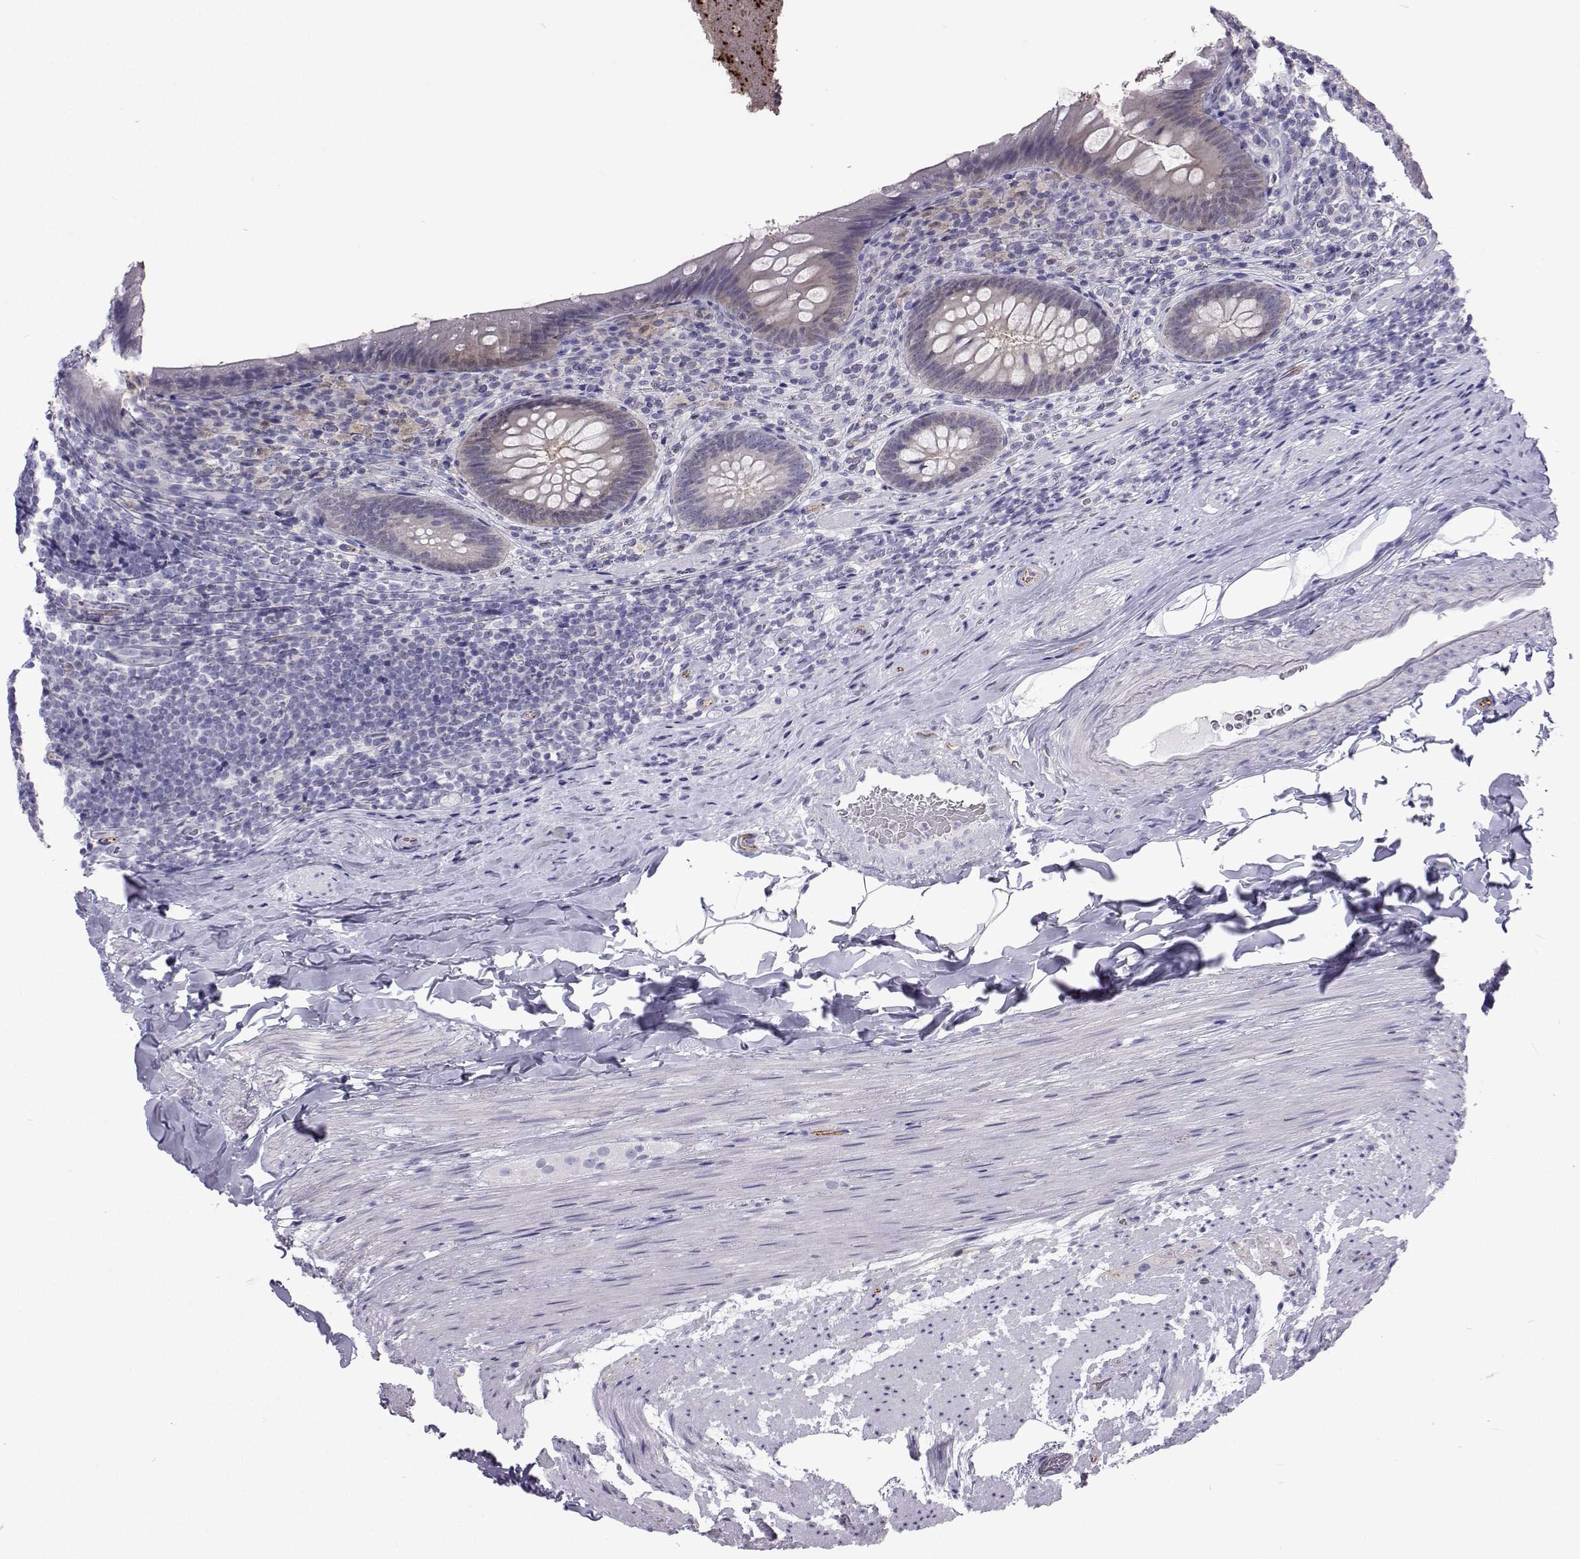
{"staining": {"intensity": "negative", "quantity": "none", "location": "none"}, "tissue": "appendix", "cell_type": "Glandular cells", "image_type": "normal", "snomed": [{"axis": "morphology", "description": "Normal tissue, NOS"}, {"axis": "topography", "description": "Appendix"}], "caption": "Appendix stained for a protein using IHC exhibits no expression glandular cells.", "gene": "GALM", "patient": {"sex": "male", "age": 47}}